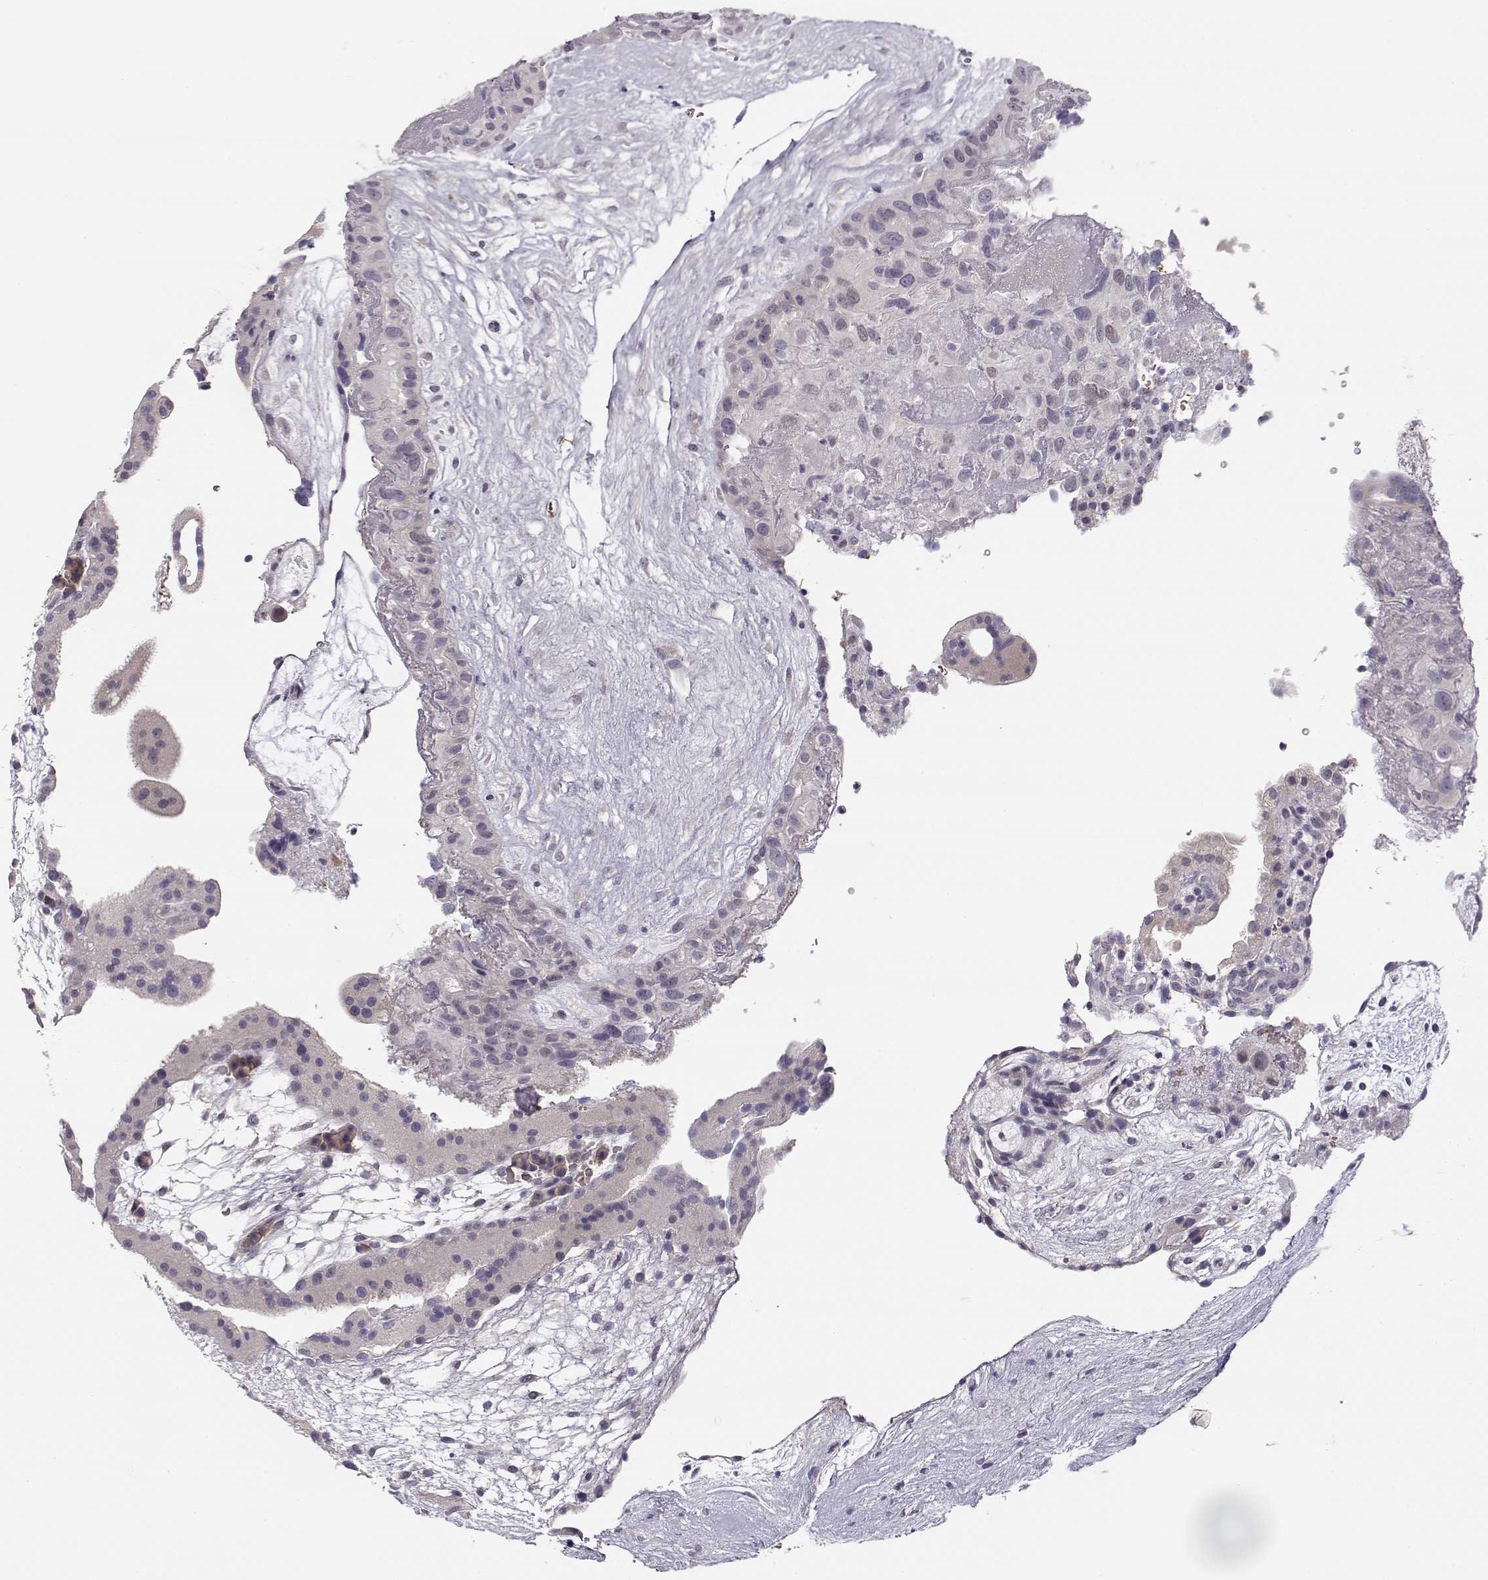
{"staining": {"intensity": "negative", "quantity": "none", "location": "none"}, "tissue": "placenta", "cell_type": "Decidual cells", "image_type": "normal", "snomed": [{"axis": "morphology", "description": "Normal tissue, NOS"}, {"axis": "topography", "description": "Placenta"}], "caption": "Immunohistochemistry micrograph of unremarkable placenta: human placenta stained with DAB (3,3'-diaminobenzidine) shows no significant protein positivity in decidual cells.", "gene": "TTC26", "patient": {"sex": "female", "age": 19}}